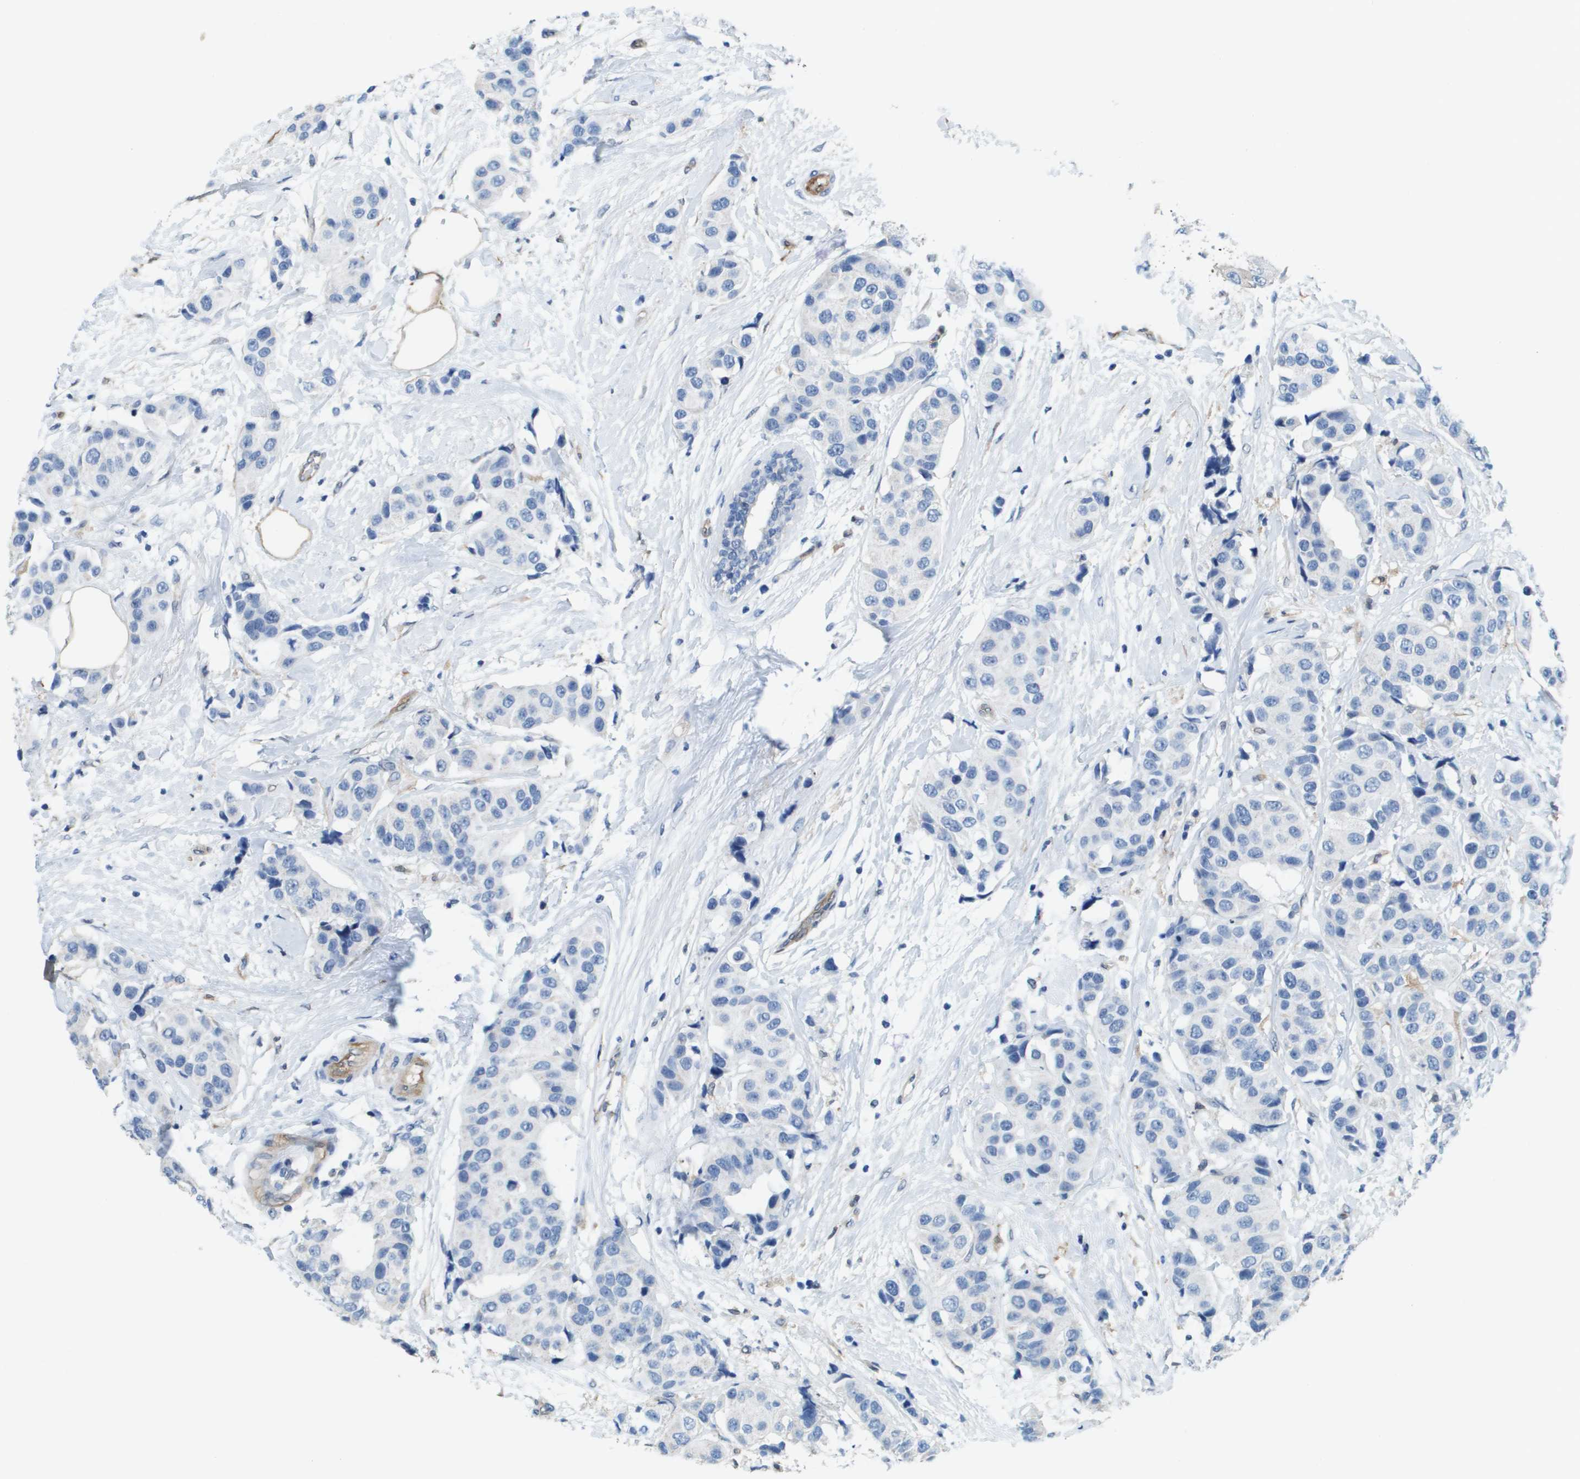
{"staining": {"intensity": "negative", "quantity": "none", "location": "none"}, "tissue": "breast cancer", "cell_type": "Tumor cells", "image_type": "cancer", "snomed": [{"axis": "morphology", "description": "Normal tissue, NOS"}, {"axis": "morphology", "description": "Duct carcinoma"}, {"axis": "topography", "description": "Breast"}], "caption": "Tumor cells are negative for brown protein staining in breast cancer.", "gene": "FABP5", "patient": {"sex": "female", "age": 39}}